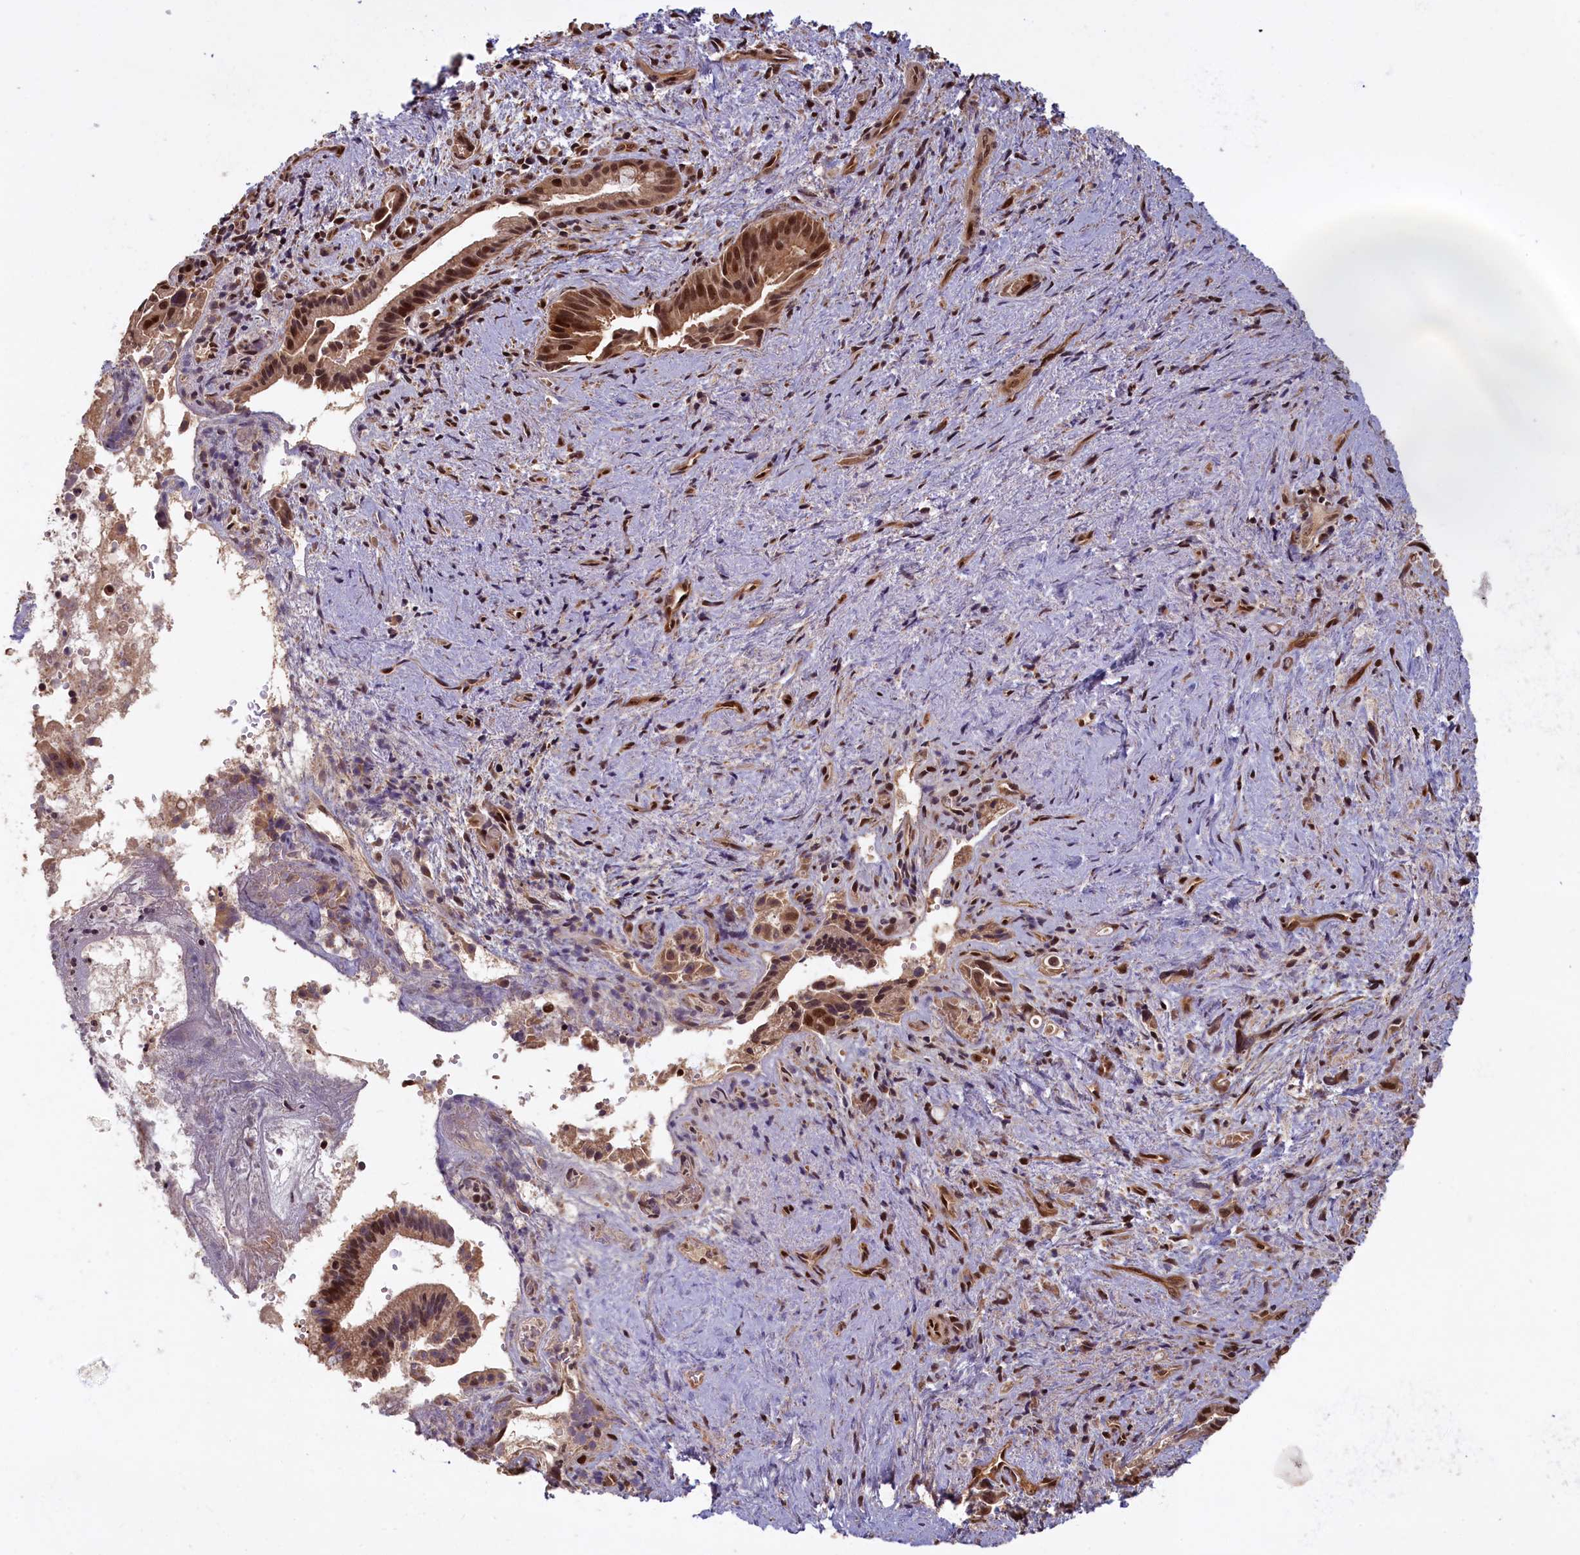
{"staining": {"intensity": "moderate", "quantity": ">75%", "location": "cytoplasmic/membranous,nuclear"}, "tissue": "pancreatic cancer", "cell_type": "Tumor cells", "image_type": "cancer", "snomed": [{"axis": "morphology", "description": "Adenocarcinoma, NOS"}, {"axis": "topography", "description": "Pancreas"}], "caption": "Moderate cytoplasmic/membranous and nuclear staining for a protein is identified in about >75% of tumor cells of pancreatic cancer using immunohistochemistry.", "gene": "HIF3A", "patient": {"sex": "female", "age": 77}}